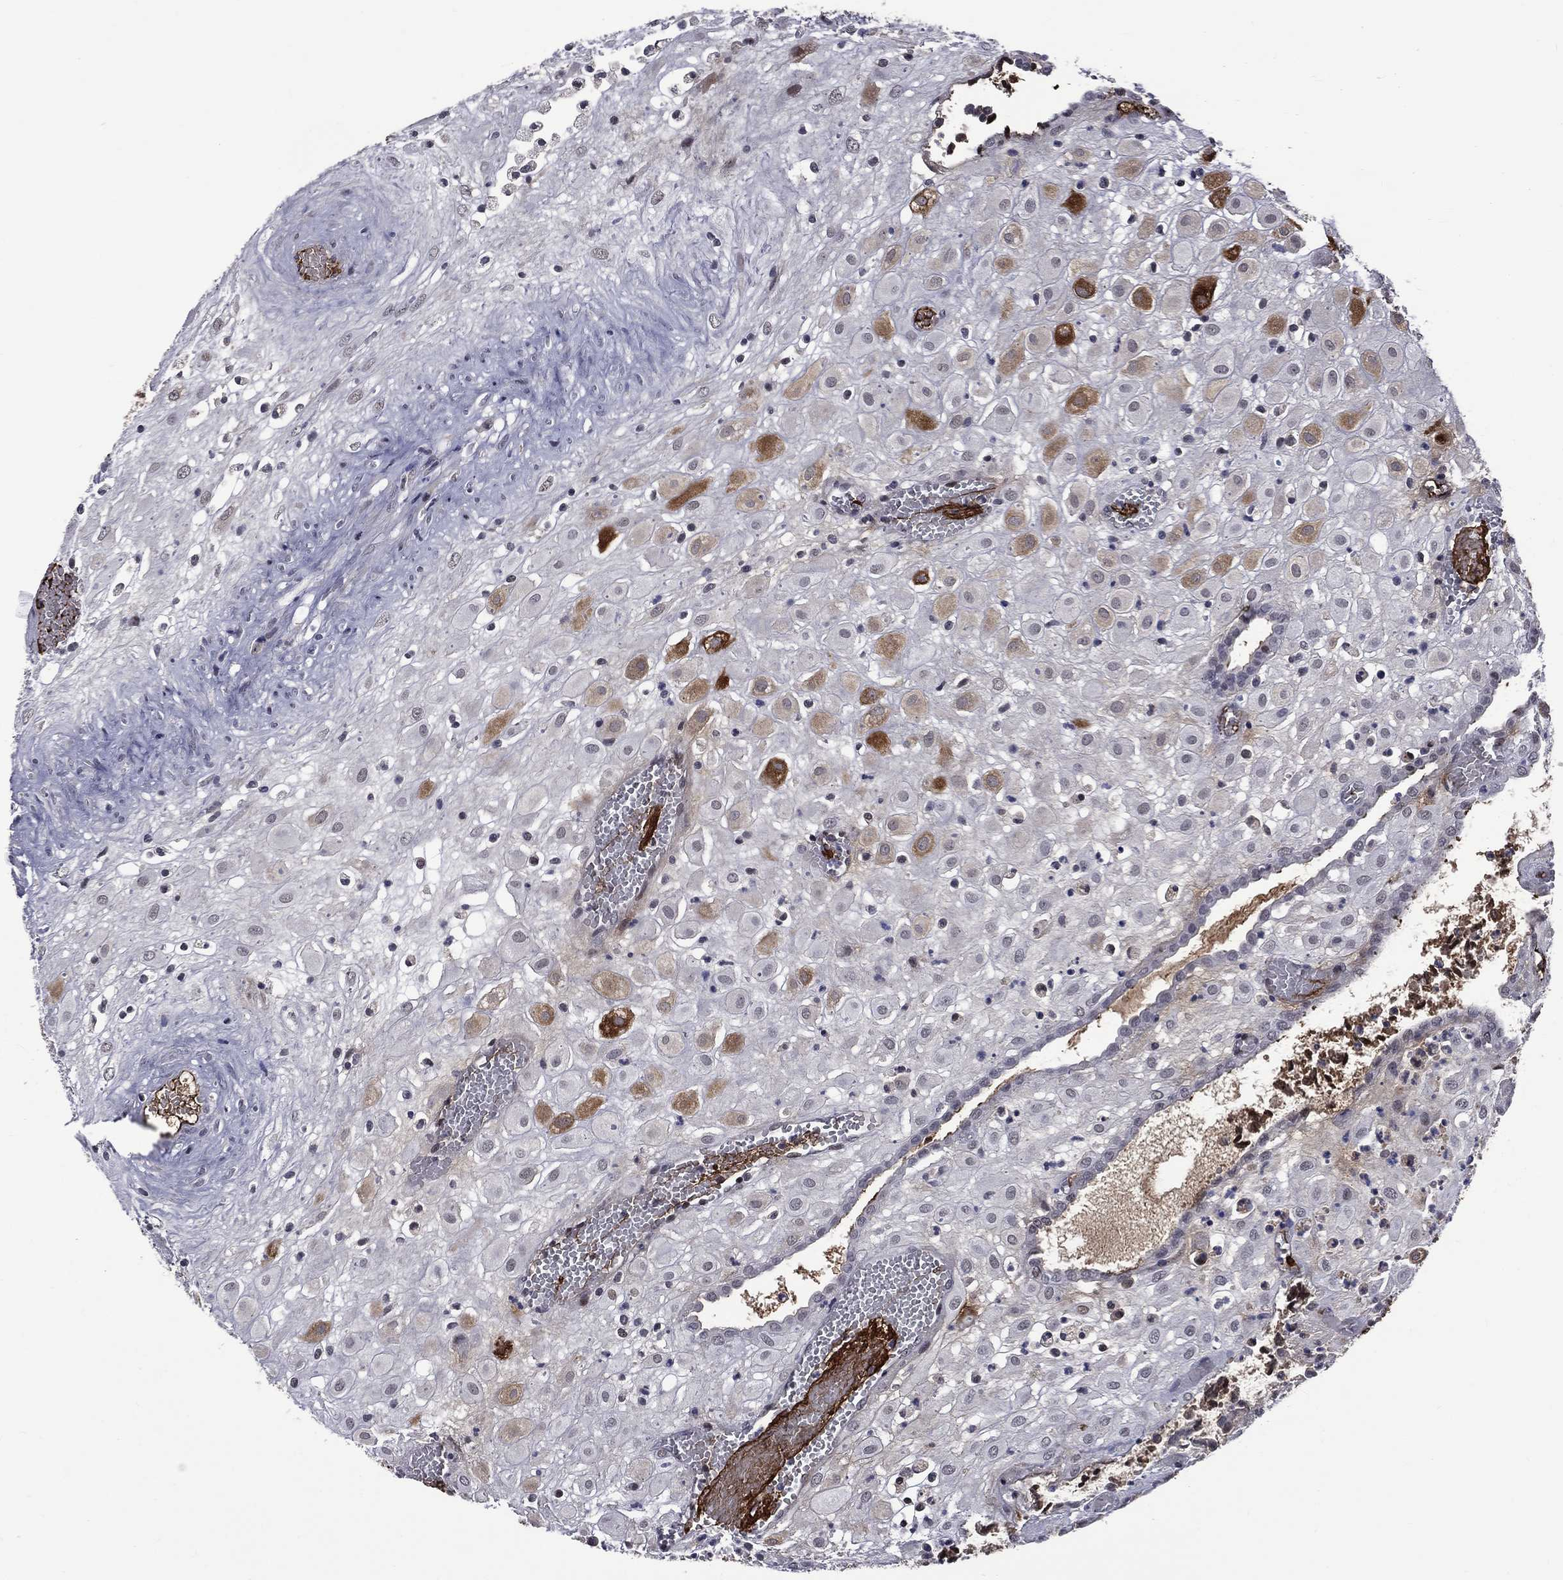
{"staining": {"intensity": "strong", "quantity": "<25%", "location": "cytoplasmic/membranous"}, "tissue": "placenta", "cell_type": "Decidual cells", "image_type": "normal", "snomed": [{"axis": "morphology", "description": "Normal tissue, NOS"}, {"axis": "topography", "description": "Placenta"}], "caption": "IHC (DAB) staining of benign placenta exhibits strong cytoplasmic/membranous protein expression in about <25% of decidual cells. Using DAB (3,3'-diaminobenzidine) (brown) and hematoxylin (blue) stains, captured at high magnification using brightfield microscopy.", "gene": "FGG", "patient": {"sex": "female", "age": 24}}